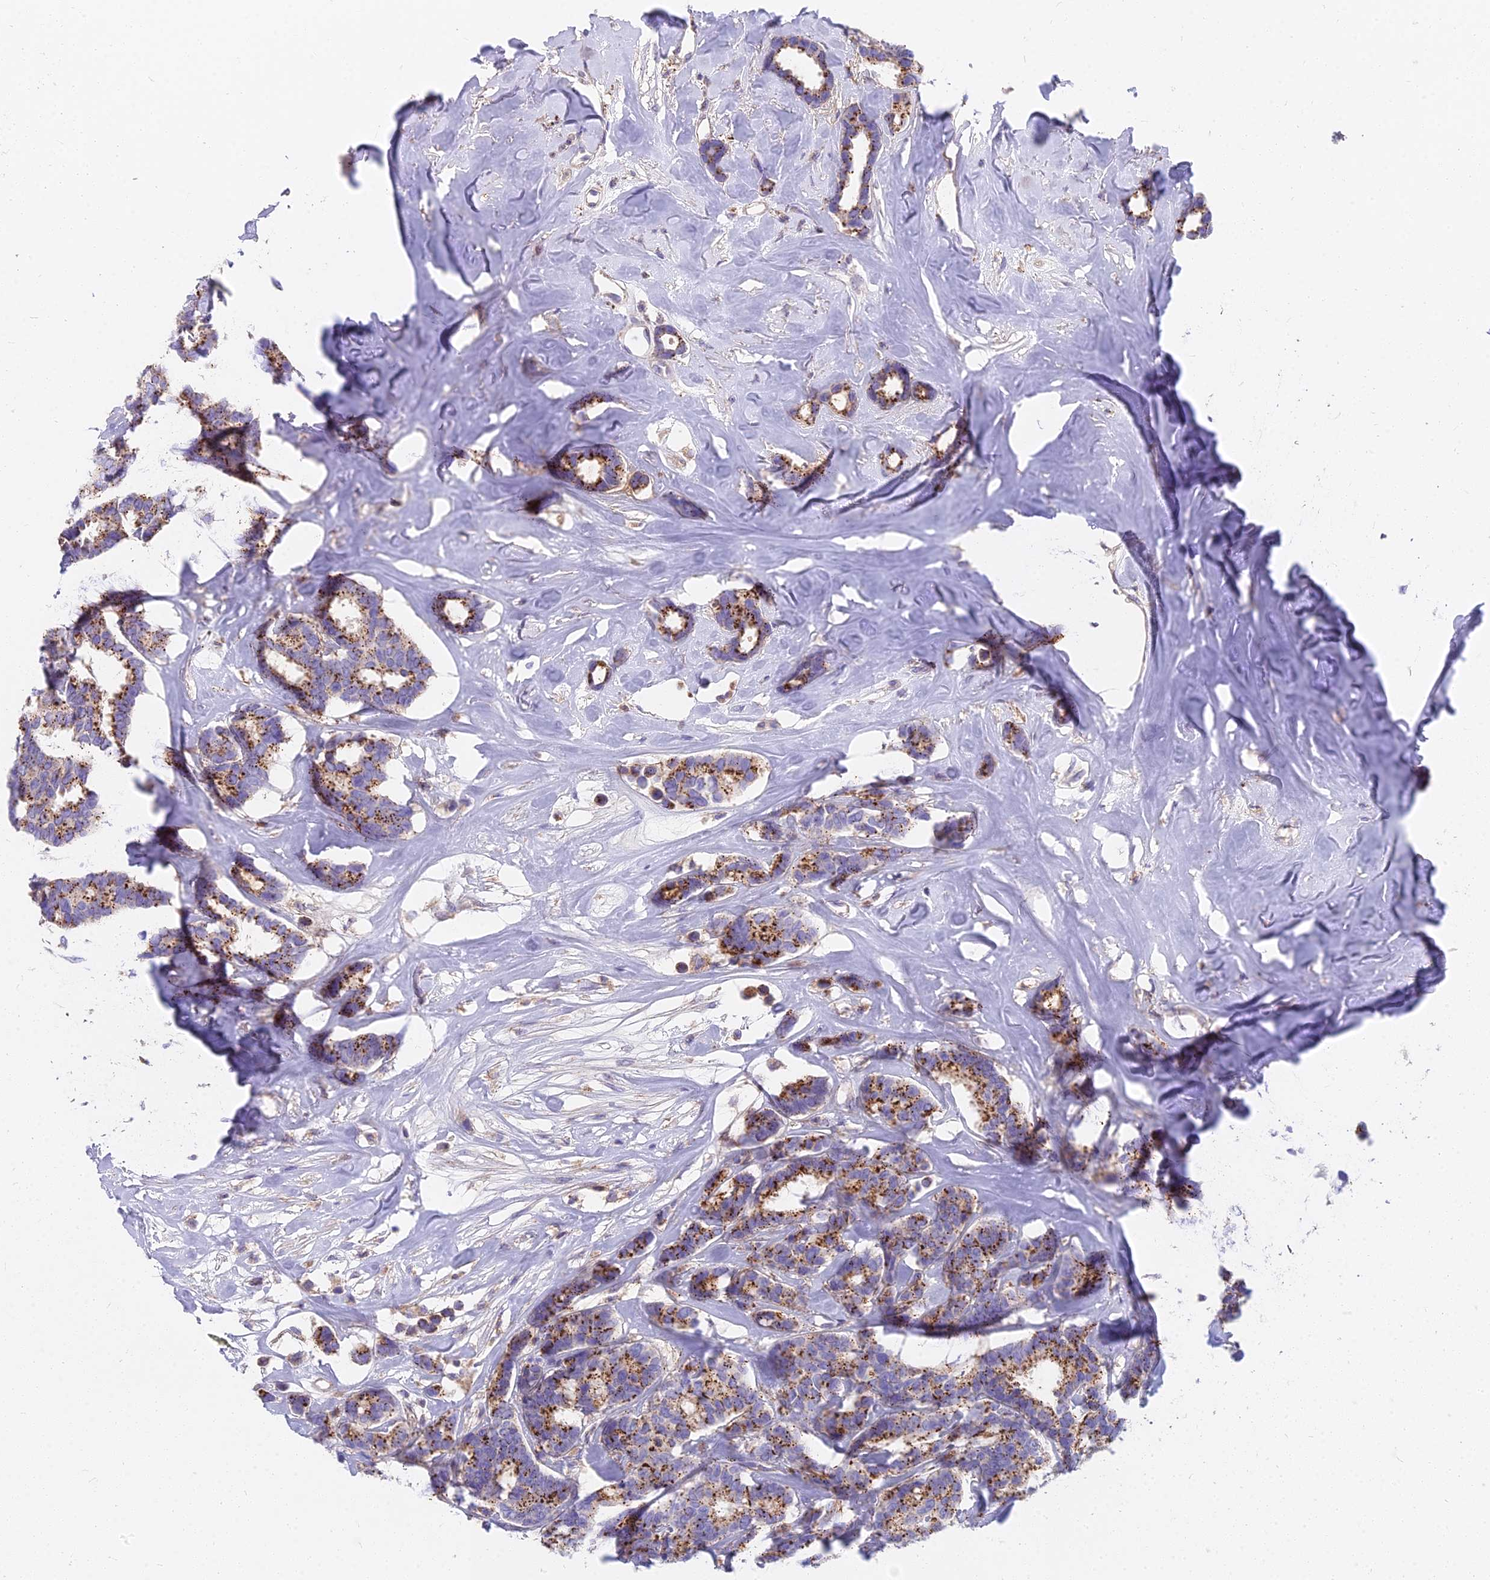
{"staining": {"intensity": "moderate", "quantity": ">75%", "location": "cytoplasmic/membranous"}, "tissue": "breast cancer", "cell_type": "Tumor cells", "image_type": "cancer", "snomed": [{"axis": "morphology", "description": "Duct carcinoma"}, {"axis": "topography", "description": "Breast"}], "caption": "DAB immunohistochemical staining of breast cancer (intraductal carcinoma) exhibits moderate cytoplasmic/membranous protein staining in approximately >75% of tumor cells. (DAB (3,3'-diaminobenzidine) IHC, brown staining for protein, blue staining for nuclei).", "gene": "FRMPD1", "patient": {"sex": "female", "age": 87}}